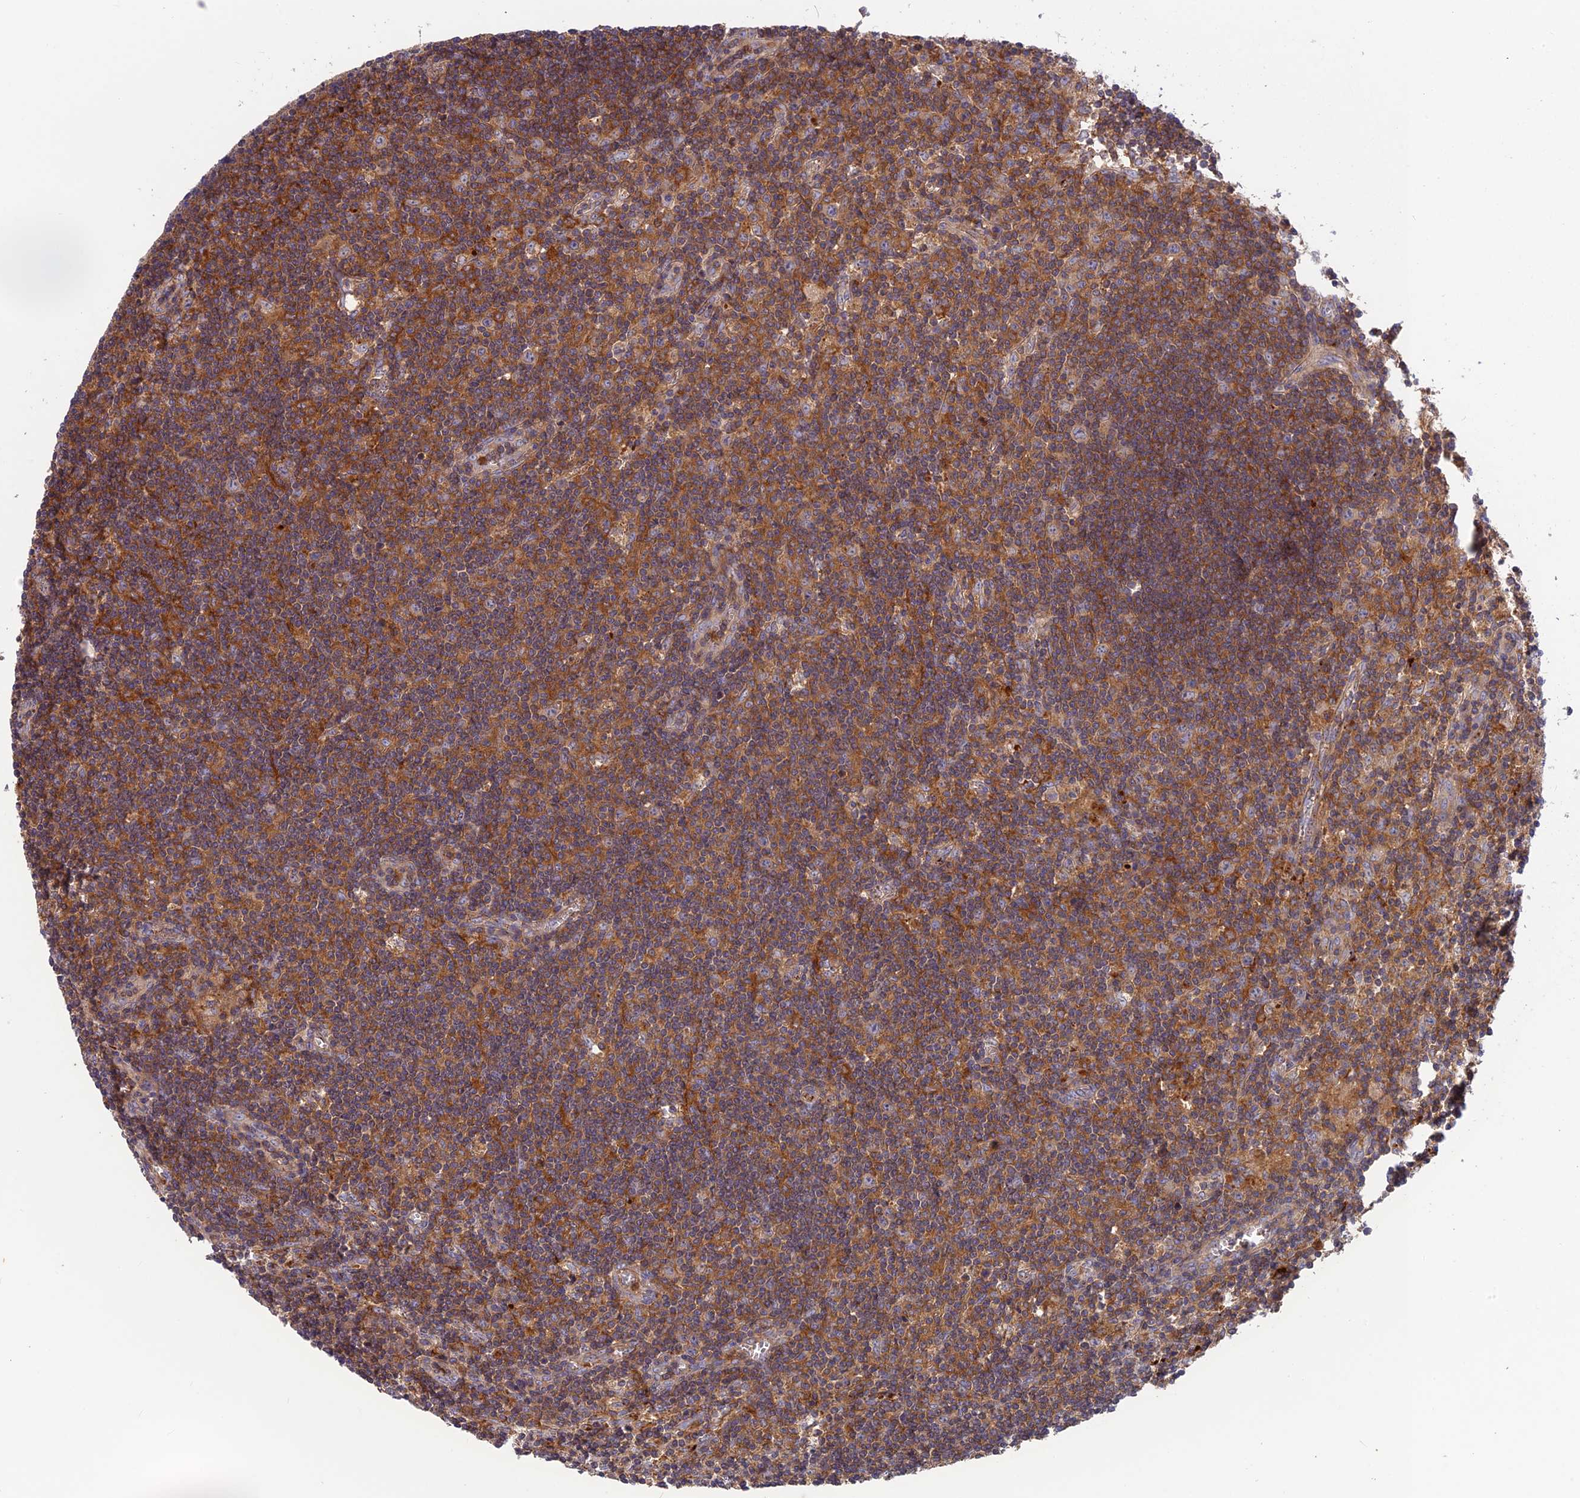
{"staining": {"intensity": "strong", "quantity": ">75%", "location": "cytoplasmic/membranous"}, "tissue": "lymph node", "cell_type": "Germinal center cells", "image_type": "normal", "snomed": [{"axis": "morphology", "description": "Normal tissue, NOS"}, {"axis": "topography", "description": "Lymph node"}], "caption": "Lymph node stained with a brown dye displays strong cytoplasmic/membranous positive positivity in about >75% of germinal center cells.", "gene": "CPNE7", "patient": {"sex": "male", "age": 58}}